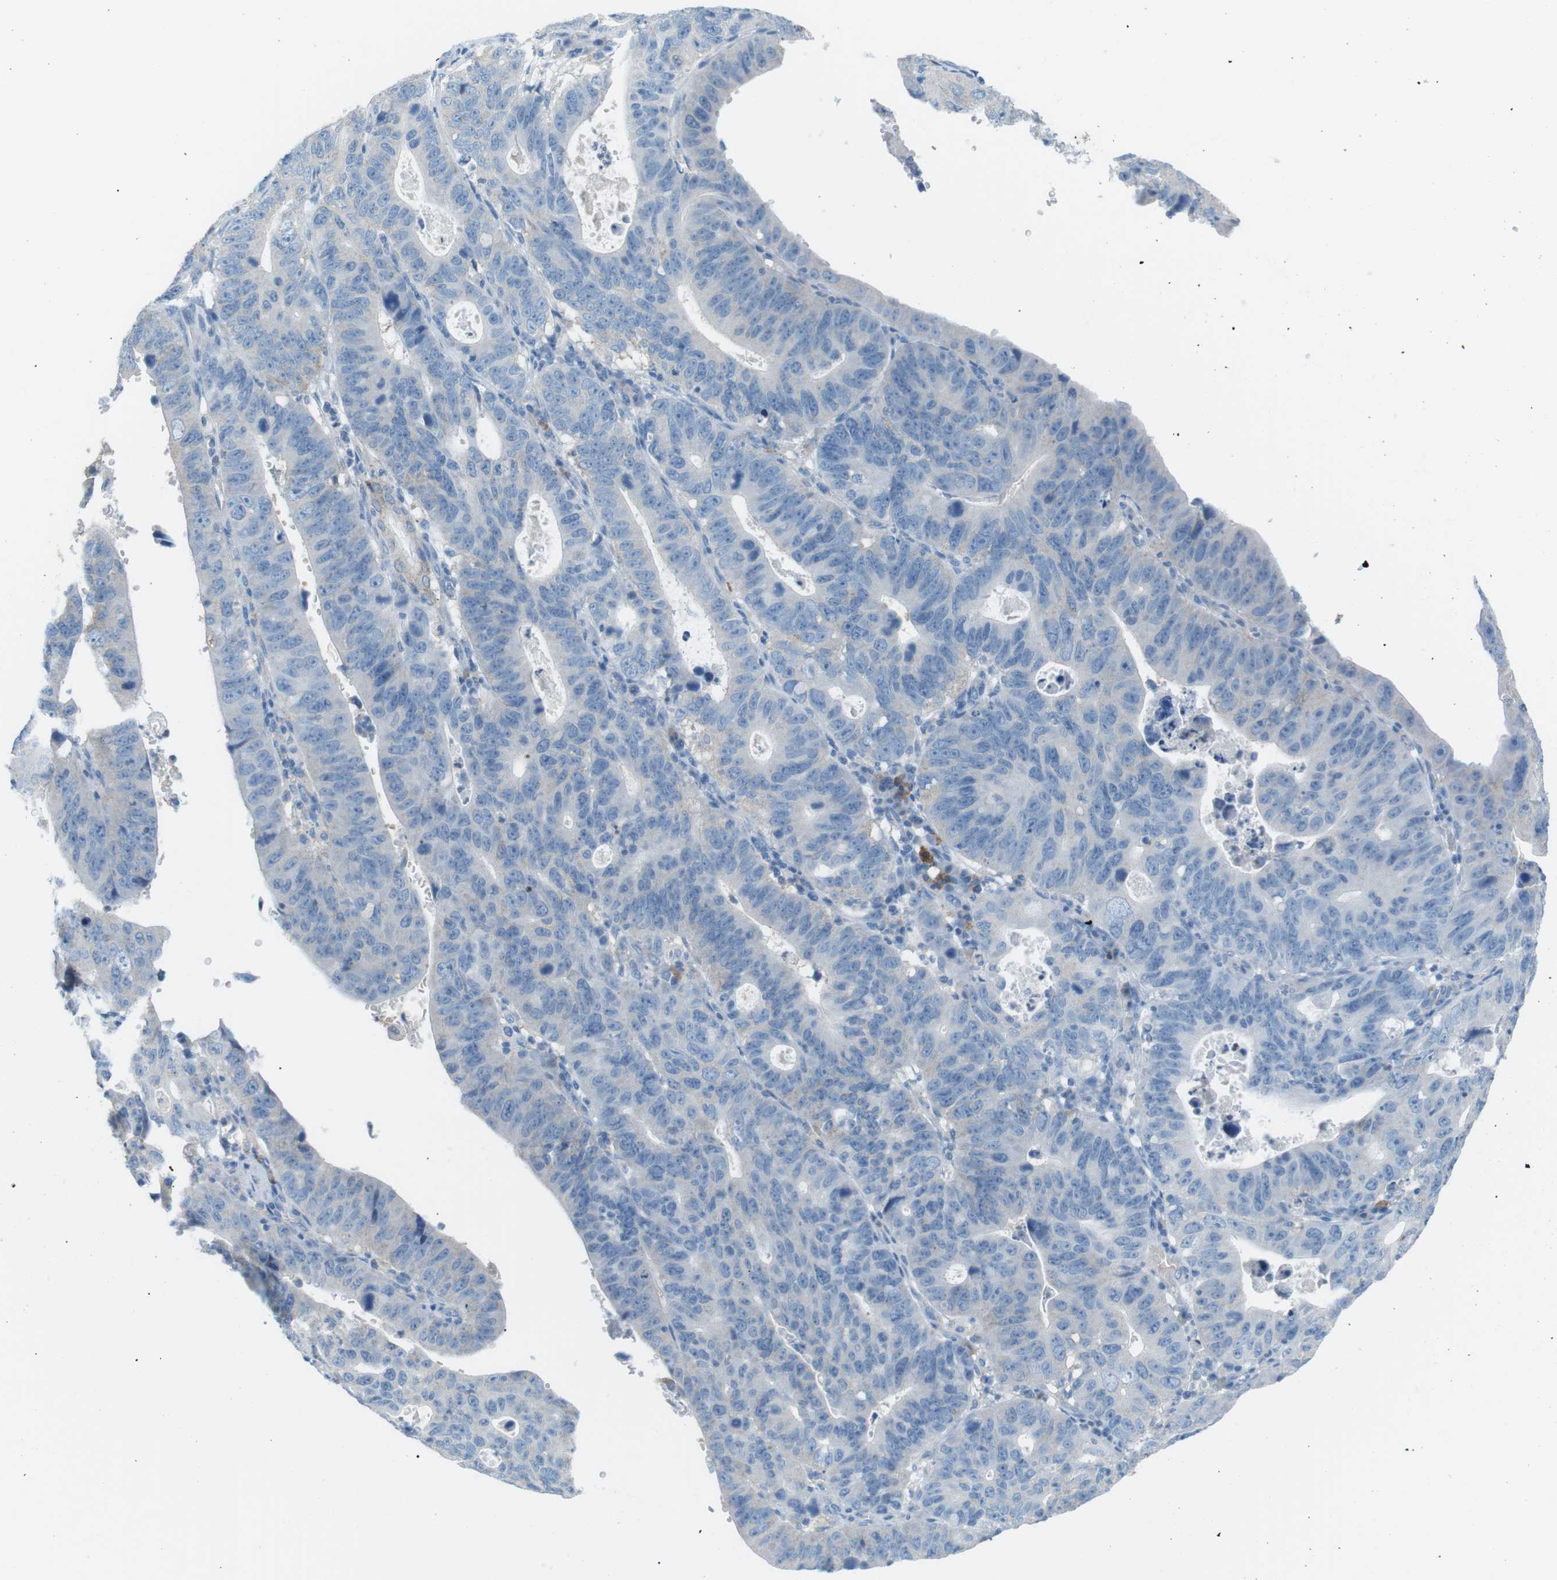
{"staining": {"intensity": "negative", "quantity": "none", "location": "none"}, "tissue": "stomach cancer", "cell_type": "Tumor cells", "image_type": "cancer", "snomed": [{"axis": "morphology", "description": "Adenocarcinoma, NOS"}, {"axis": "topography", "description": "Stomach"}], "caption": "DAB immunohistochemical staining of human stomach cancer displays no significant positivity in tumor cells. (DAB (3,3'-diaminobenzidine) IHC visualized using brightfield microscopy, high magnification).", "gene": "VAMP1", "patient": {"sex": "male", "age": 59}}